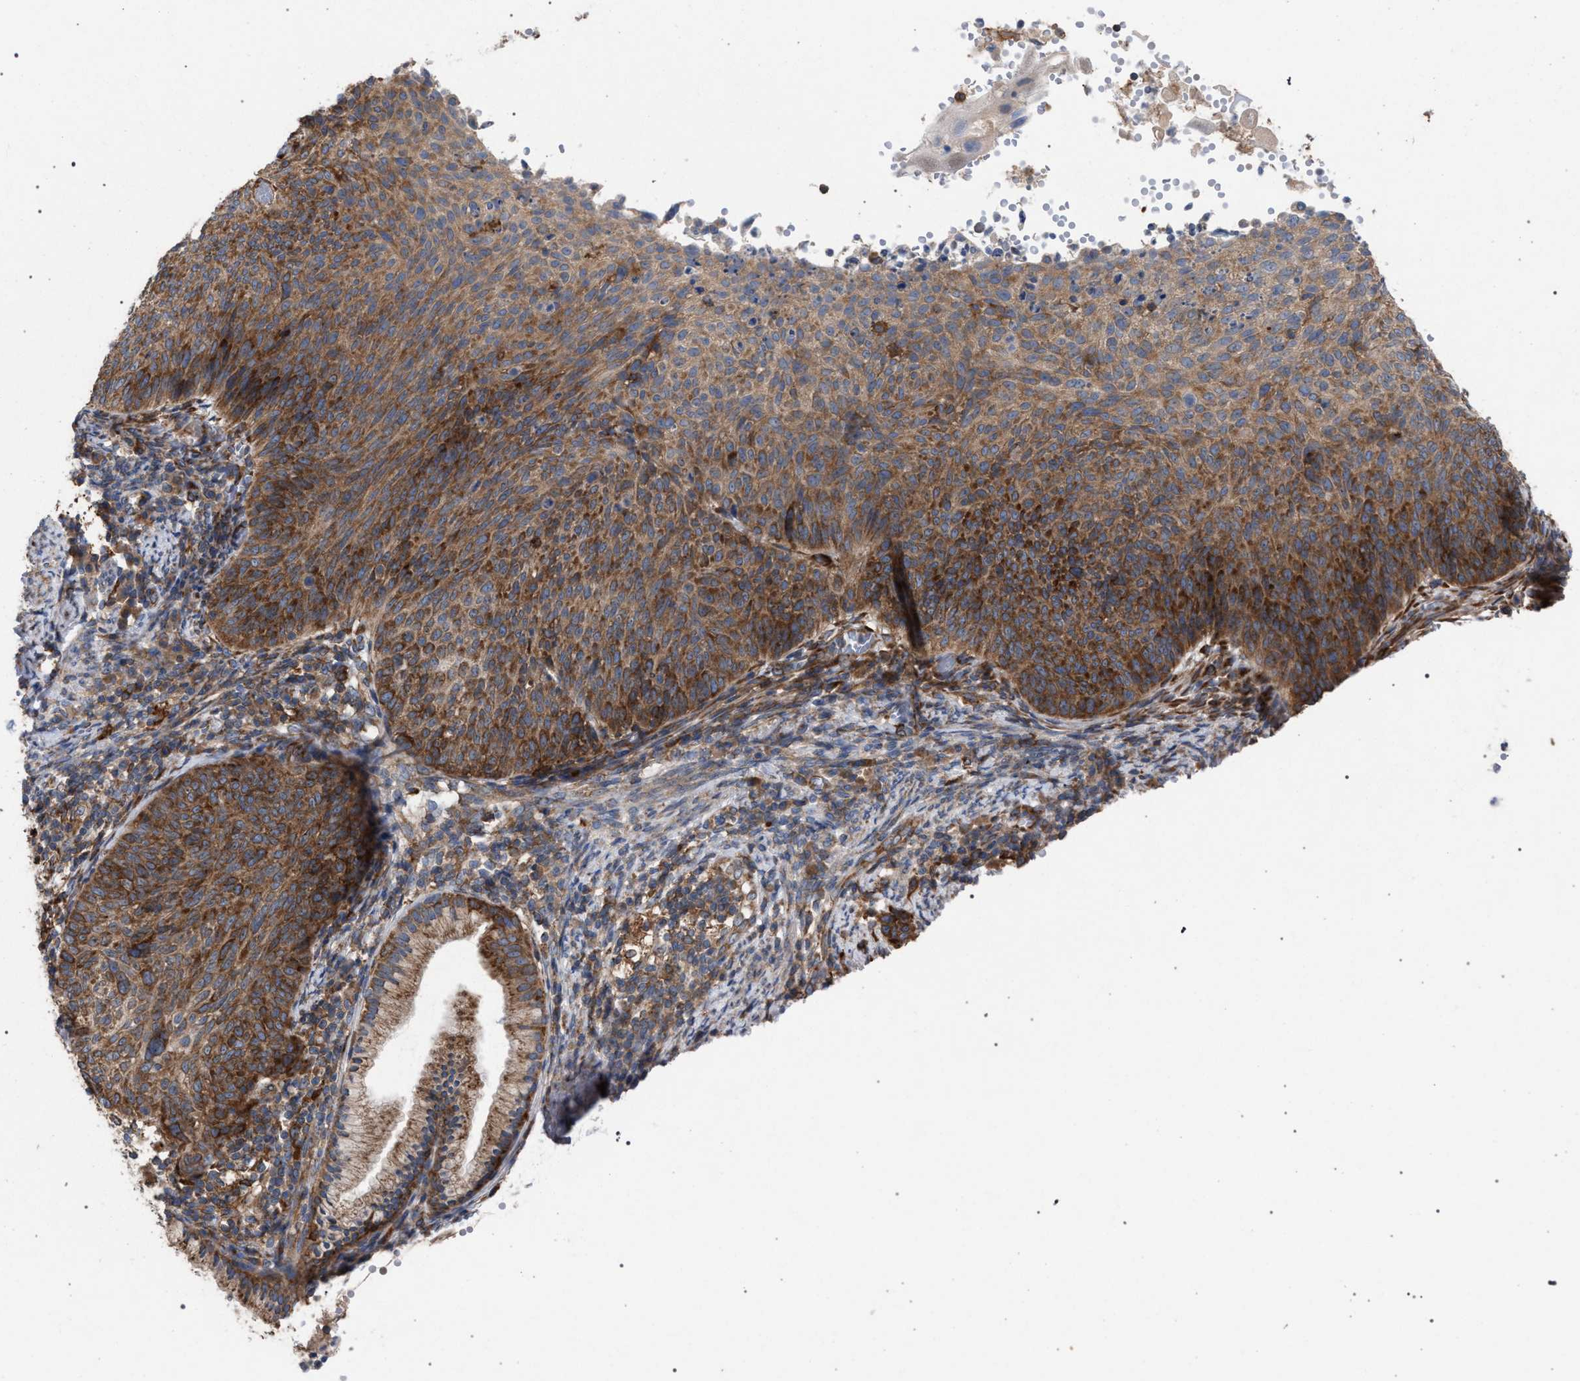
{"staining": {"intensity": "strong", "quantity": ">75%", "location": "cytoplasmic/membranous"}, "tissue": "cervical cancer", "cell_type": "Tumor cells", "image_type": "cancer", "snomed": [{"axis": "morphology", "description": "Squamous cell carcinoma, NOS"}, {"axis": "topography", "description": "Cervix"}], "caption": "Tumor cells demonstrate high levels of strong cytoplasmic/membranous expression in about >75% of cells in cervical cancer (squamous cell carcinoma). The protein is shown in brown color, while the nuclei are stained blue.", "gene": "CDR2L", "patient": {"sex": "female", "age": 70}}